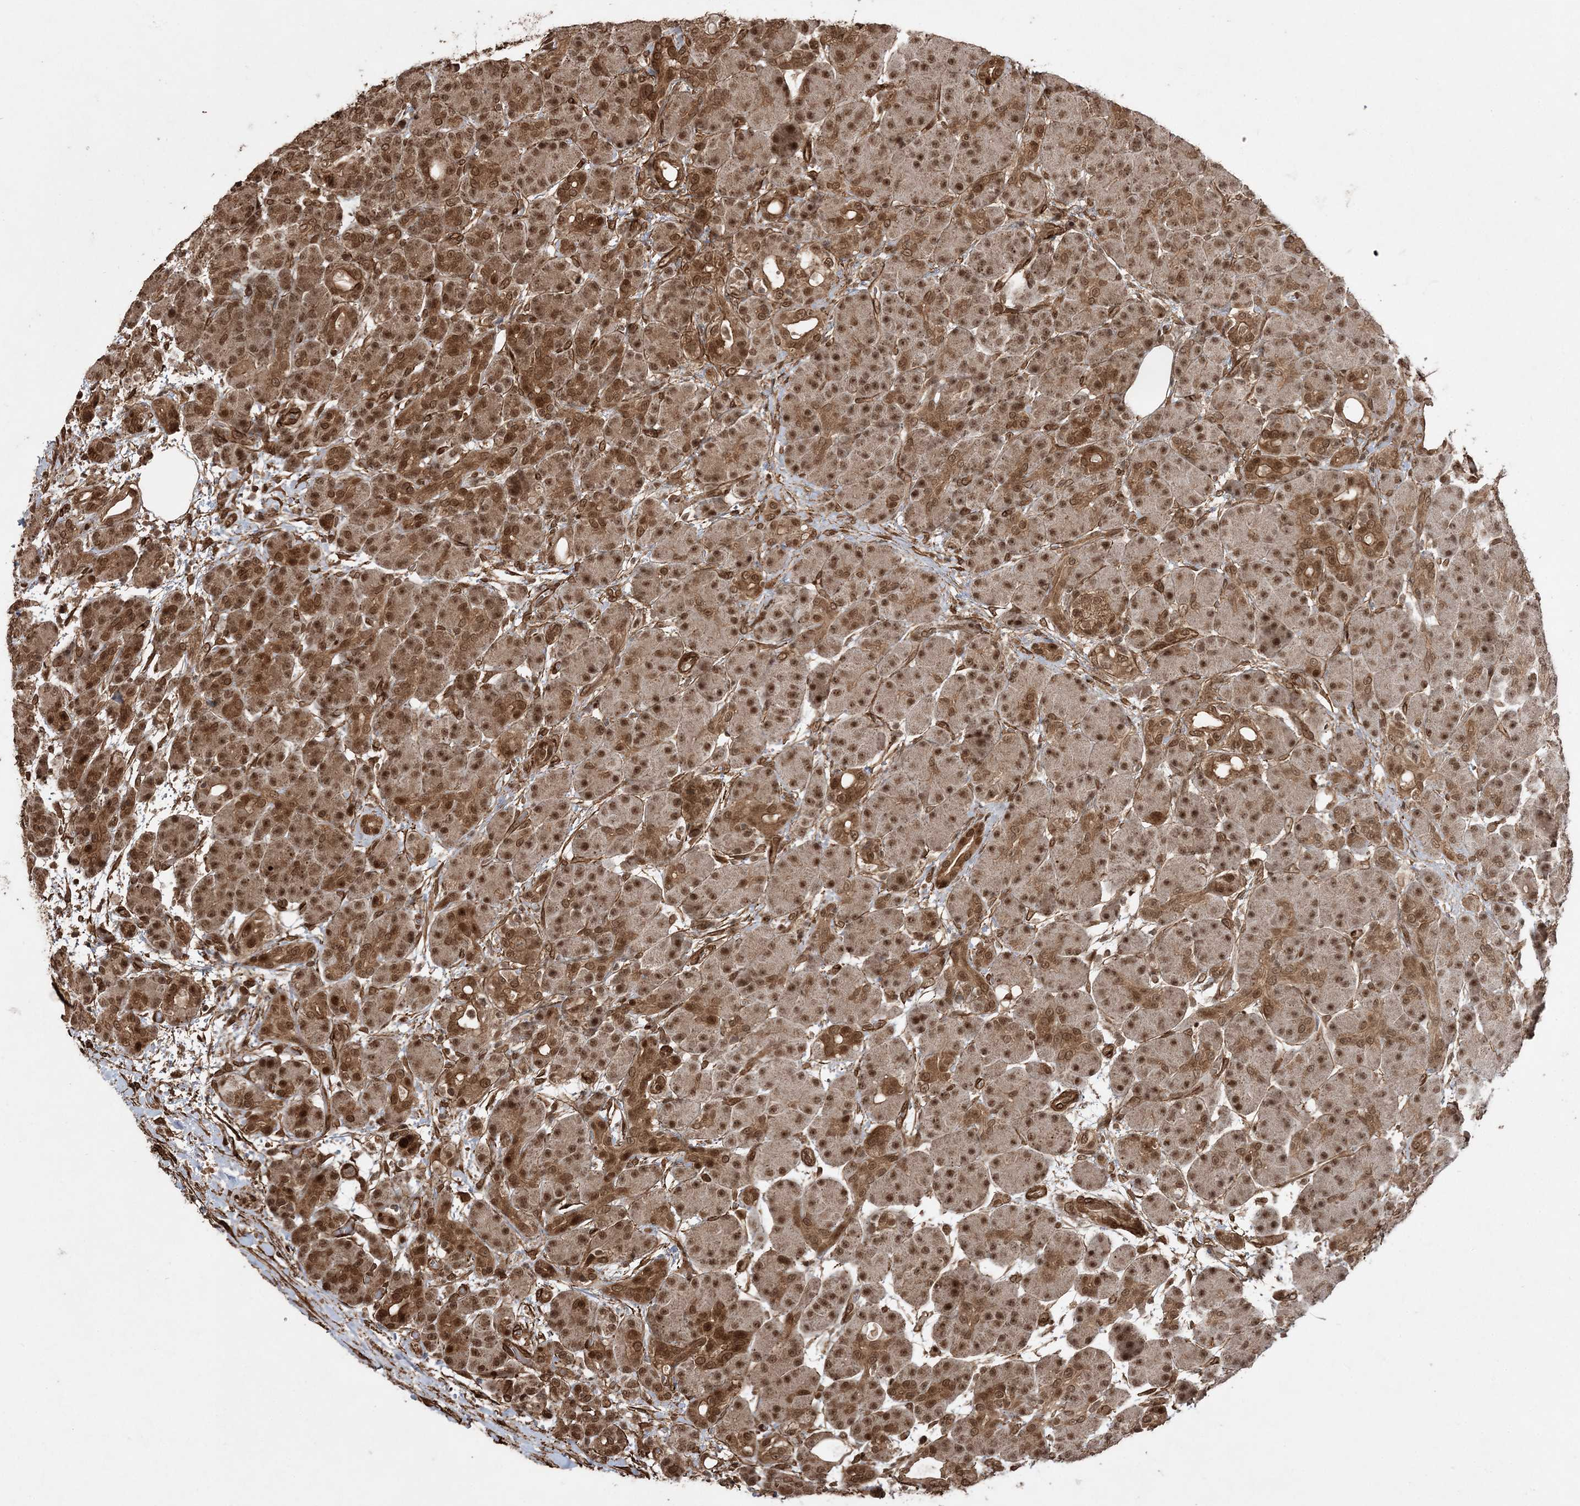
{"staining": {"intensity": "moderate", "quantity": ">75%", "location": "cytoplasmic/membranous,nuclear"}, "tissue": "pancreas", "cell_type": "Exocrine glandular cells", "image_type": "normal", "snomed": [{"axis": "morphology", "description": "Normal tissue, NOS"}, {"axis": "topography", "description": "Pancreas"}], "caption": "Pancreas stained with DAB (3,3'-diaminobenzidine) immunohistochemistry reveals medium levels of moderate cytoplasmic/membranous,nuclear positivity in approximately >75% of exocrine glandular cells.", "gene": "ETAA1", "patient": {"sex": "male", "age": 63}}